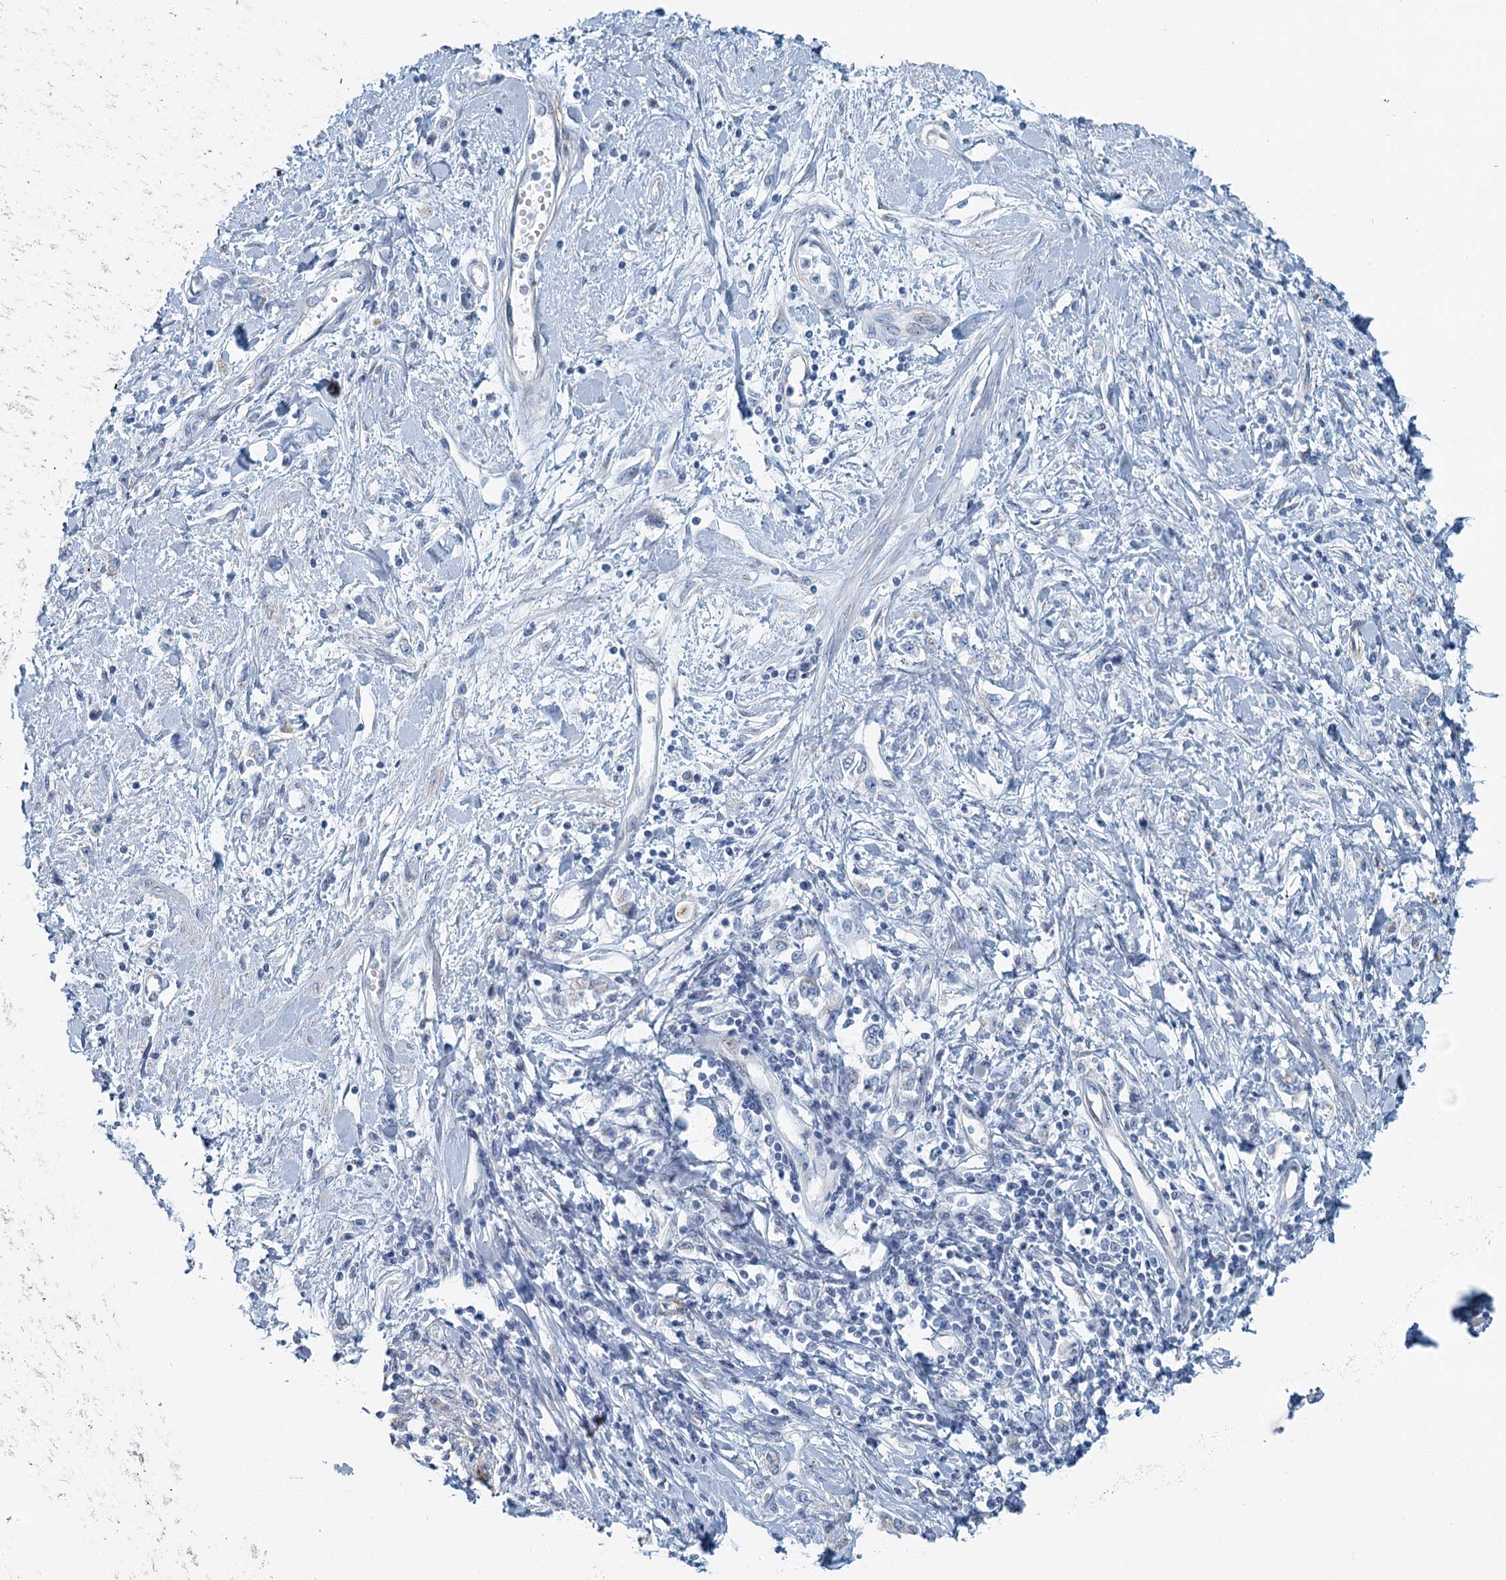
{"staining": {"intensity": "negative", "quantity": "none", "location": "none"}, "tissue": "stomach cancer", "cell_type": "Tumor cells", "image_type": "cancer", "snomed": [{"axis": "morphology", "description": "Adenocarcinoma, NOS"}, {"axis": "topography", "description": "Stomach"}], "caption": "IHC histopathology image of neoplastic tissue: stomach cancer (adenocarcinoma) stained with DAB (3,3'-diaminobenzidine) exhibits no significant protein staining in tumor cells.", "gene": "ZNF527", "patient": {"sex": "female", "age": 76}}